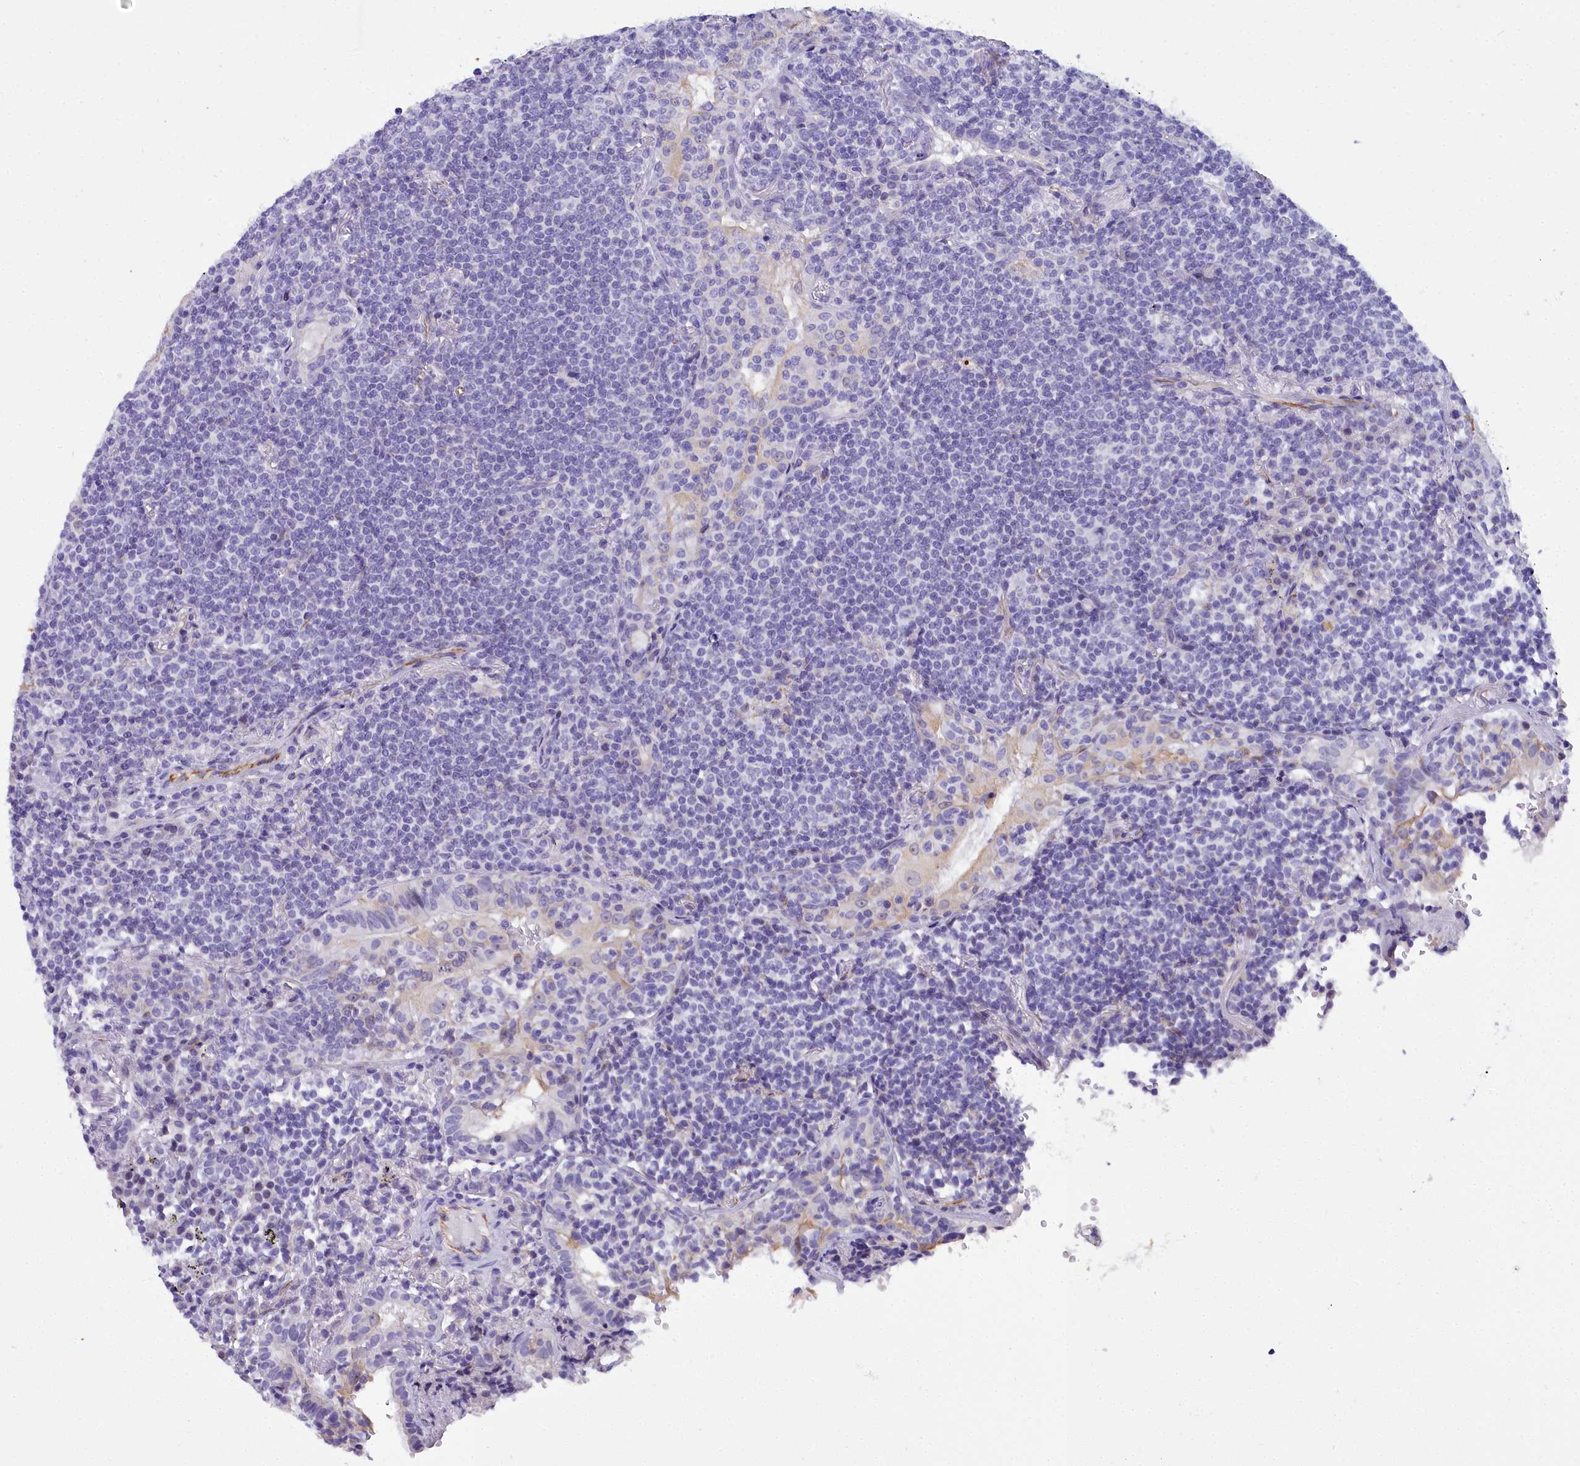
{"staining": {"intensity": "negative", "quantity": "none", "location": "none"}, "tissue": "lymphoma", "cell_type": "Tumor cells", "image_type": "cancer", "snomed": [{"axis": "morphology", "description": "Malignant lymphoma, non-Hodgkin's type, Low grade"}, {"axis": "topography", "description": "Lung"}], "caption": "Histopathology image shows no significant protein staining in tumor cells of malignant lymphoma, non-Hodgkin's type (low-grade).", "gene": "TIMM22", "patient": {"sex": "female", "age": 71}}